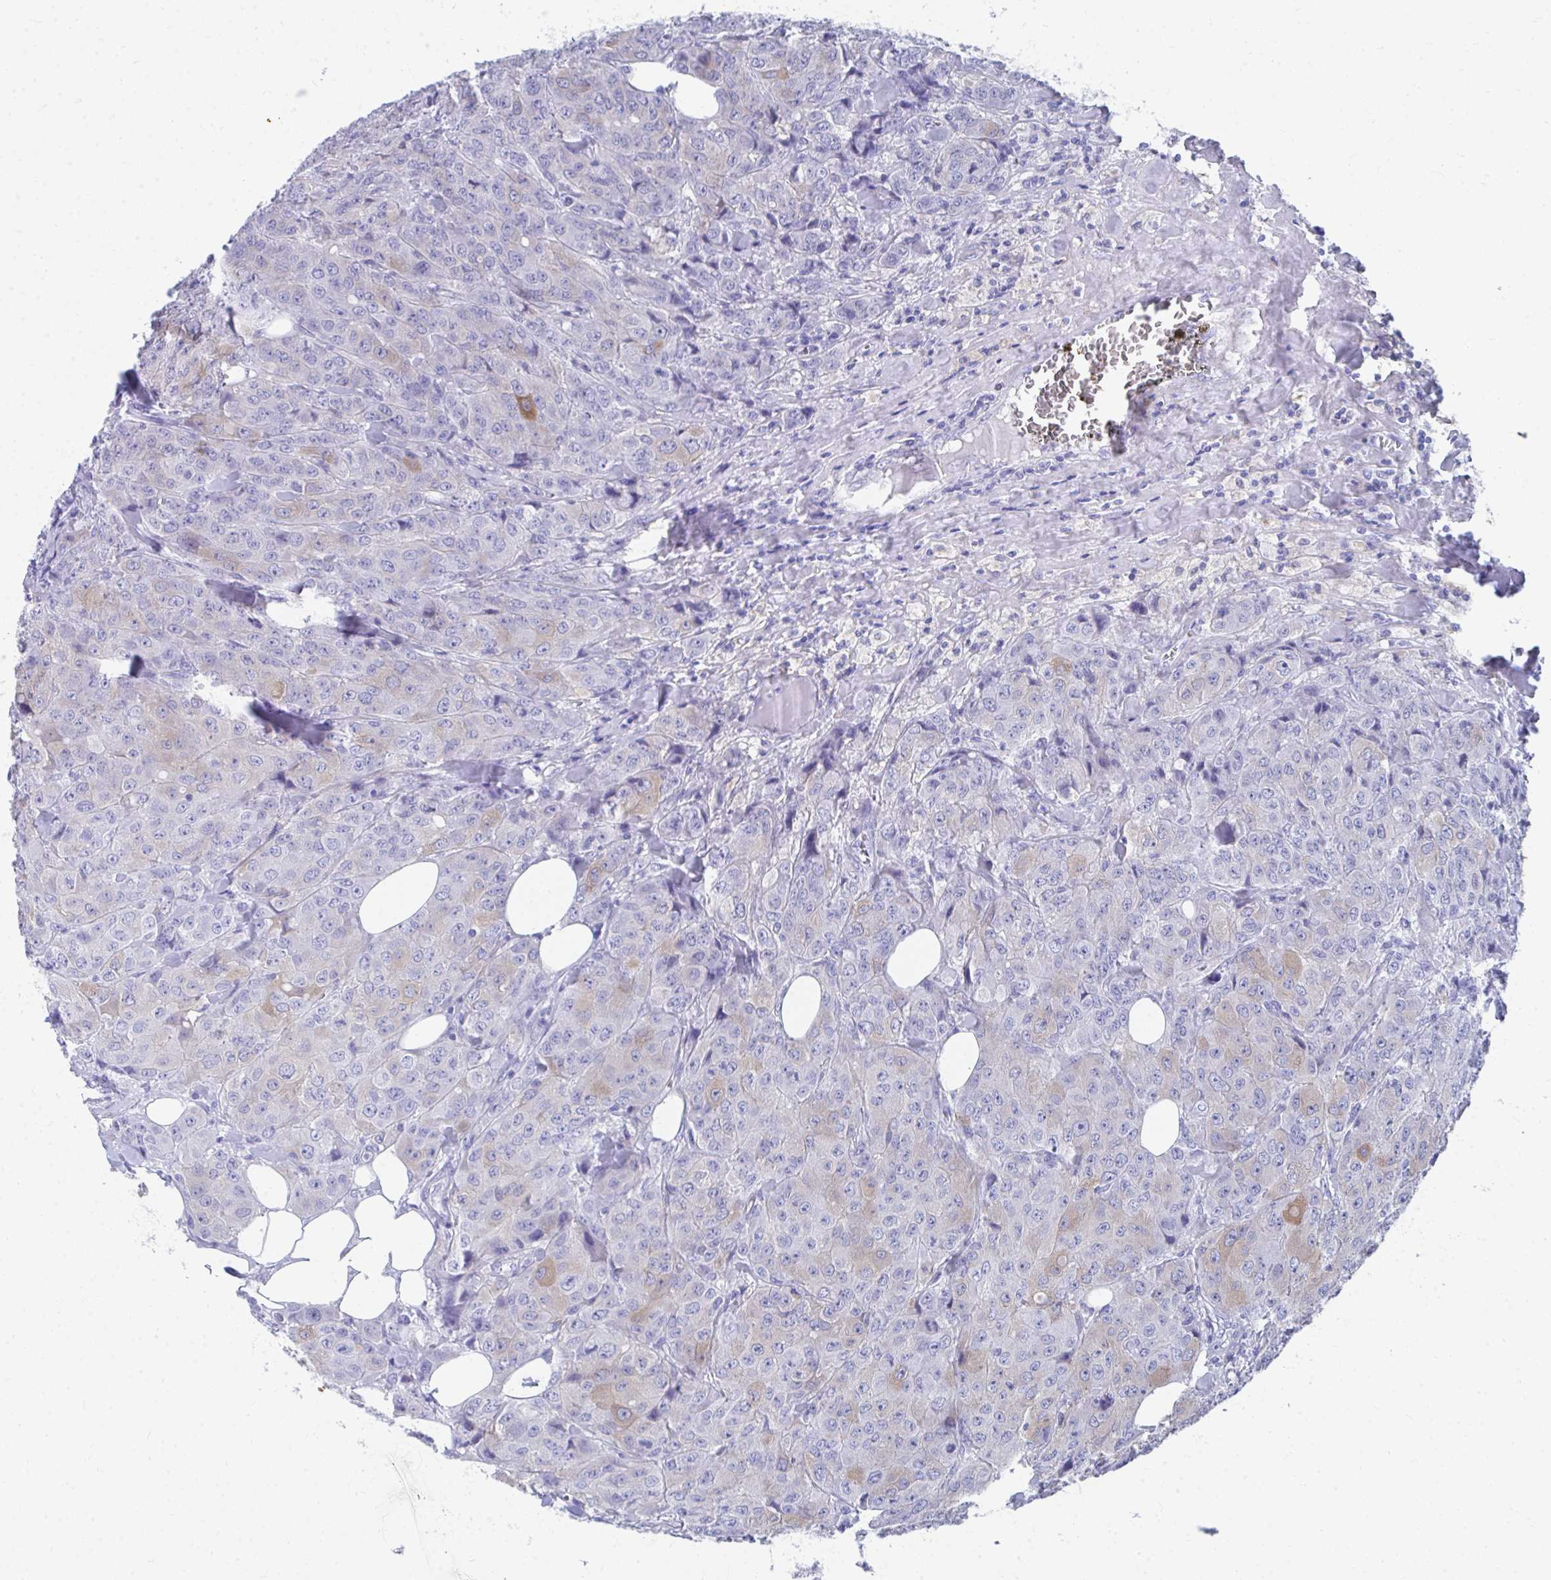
{"staining": {"intensity": "weak", "quantity": "<25%", "location": "cytoplasmic/membranous"}, "tissue": "breast cancer", "cell_type": "Tumor cells", "image_type": "cancer", "snomed": [{"axis": "morphology", "description": "Duct carcinoma"}, {"axis": "topography", "description": "Breast"}], "caption": "High power microscopy histopathology image of an IHC histopathology image of intraductal carcinoma (breast), revealing no significant positivity in tumor cells.", "gene": "HGD", "patient": {"sex": "female", "age": 43}}